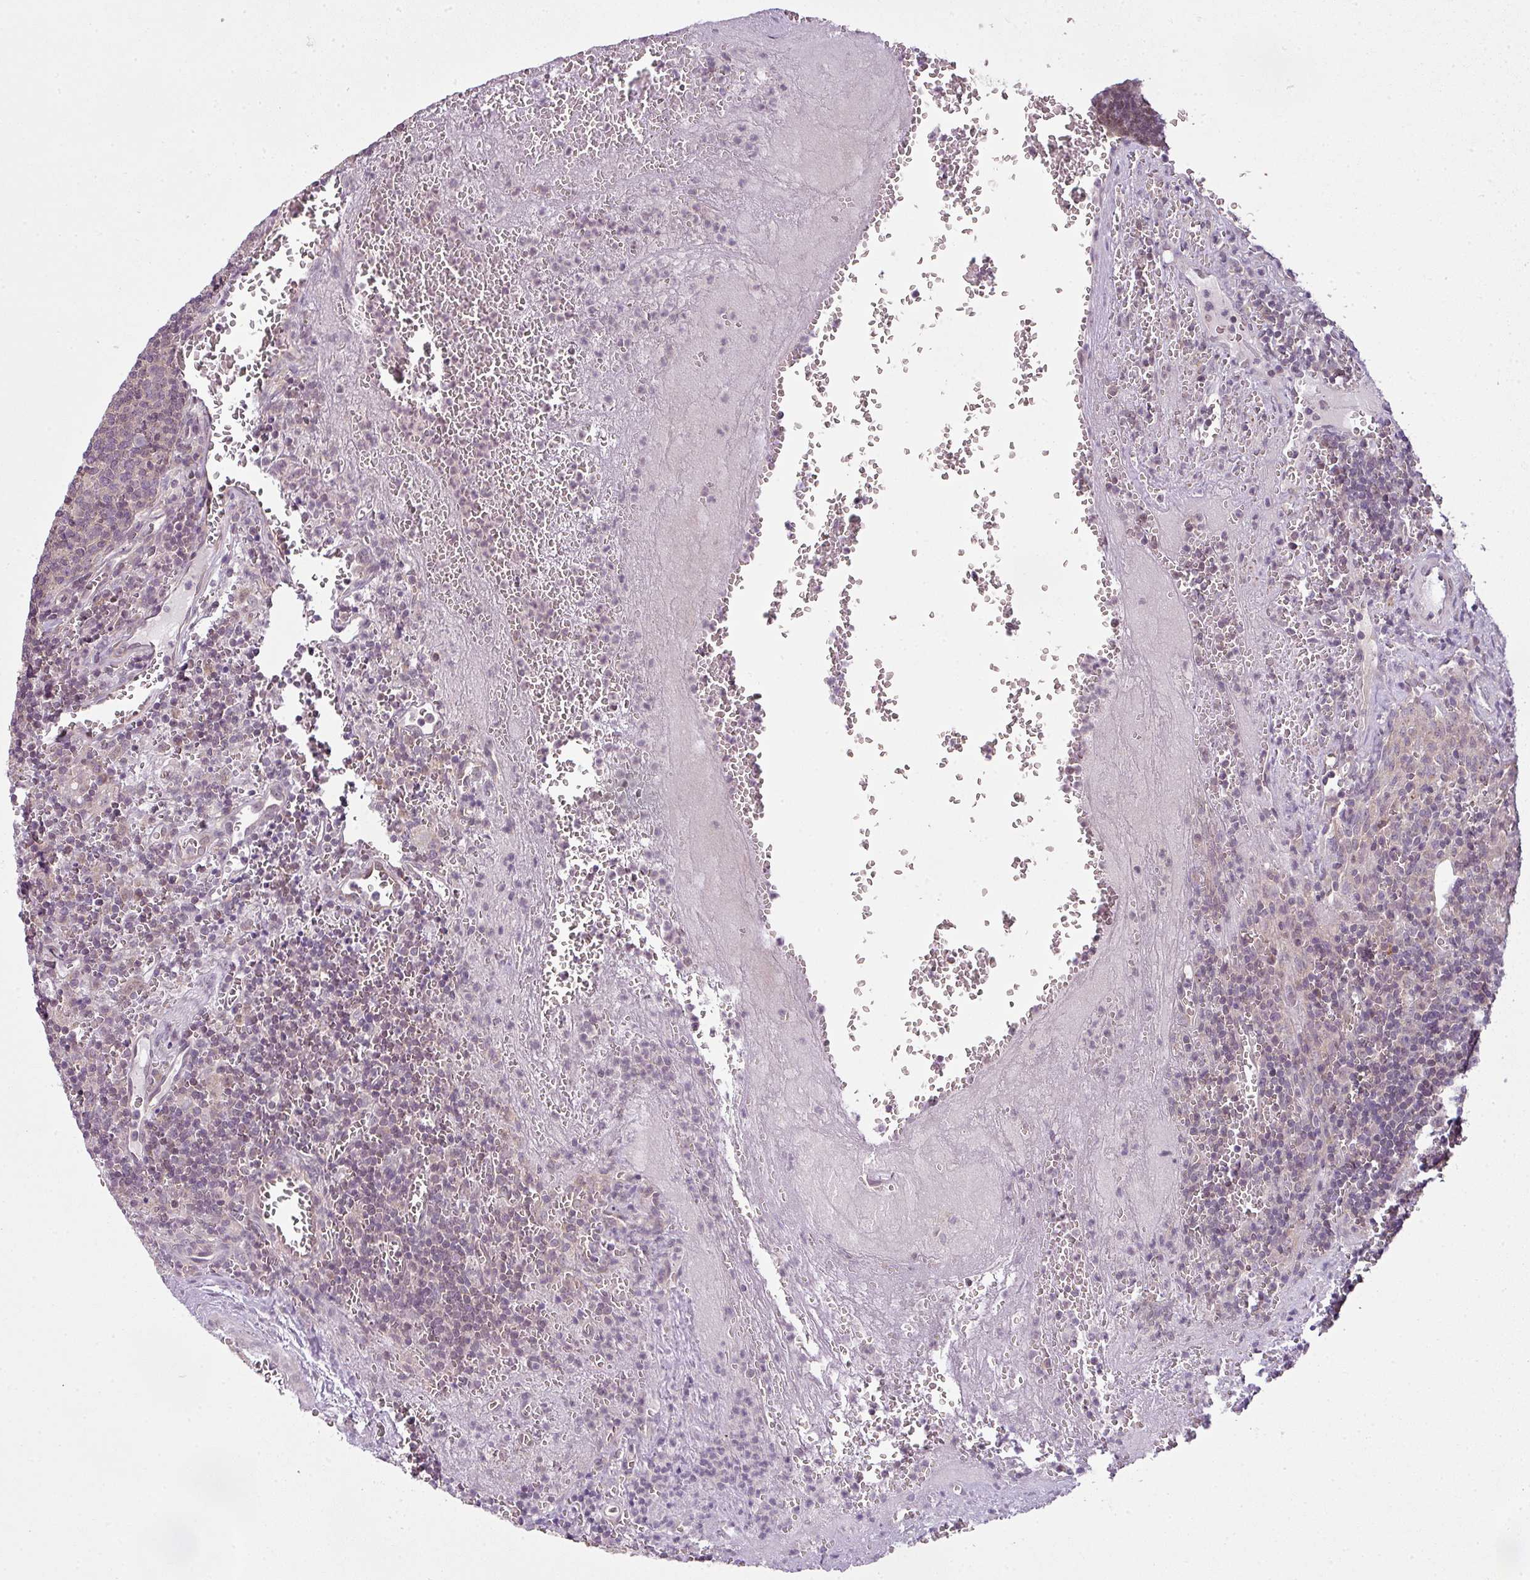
{"staining": {"intensity": "weak", "quantity": "25%-75%", "location": "cytoplasmic/membranous,nuclear"}, "tissue": "lymph node", "cell_type": "Germinal center cells", "image_type": "normal", "snomed": [{"axis": "morphology", "description": "Normal tissue, NOS"}, {"axis": "topography", "description": "Lymph node"}], "caption": "Immunohistochemical staining of normal lymph node shows weak cytoplasmic/membranous,nuclear protein expression in approximately 25%-75% of germinal center cells.", "gene": "DERPC", "patient": {"sex": "male", "age": 50}}